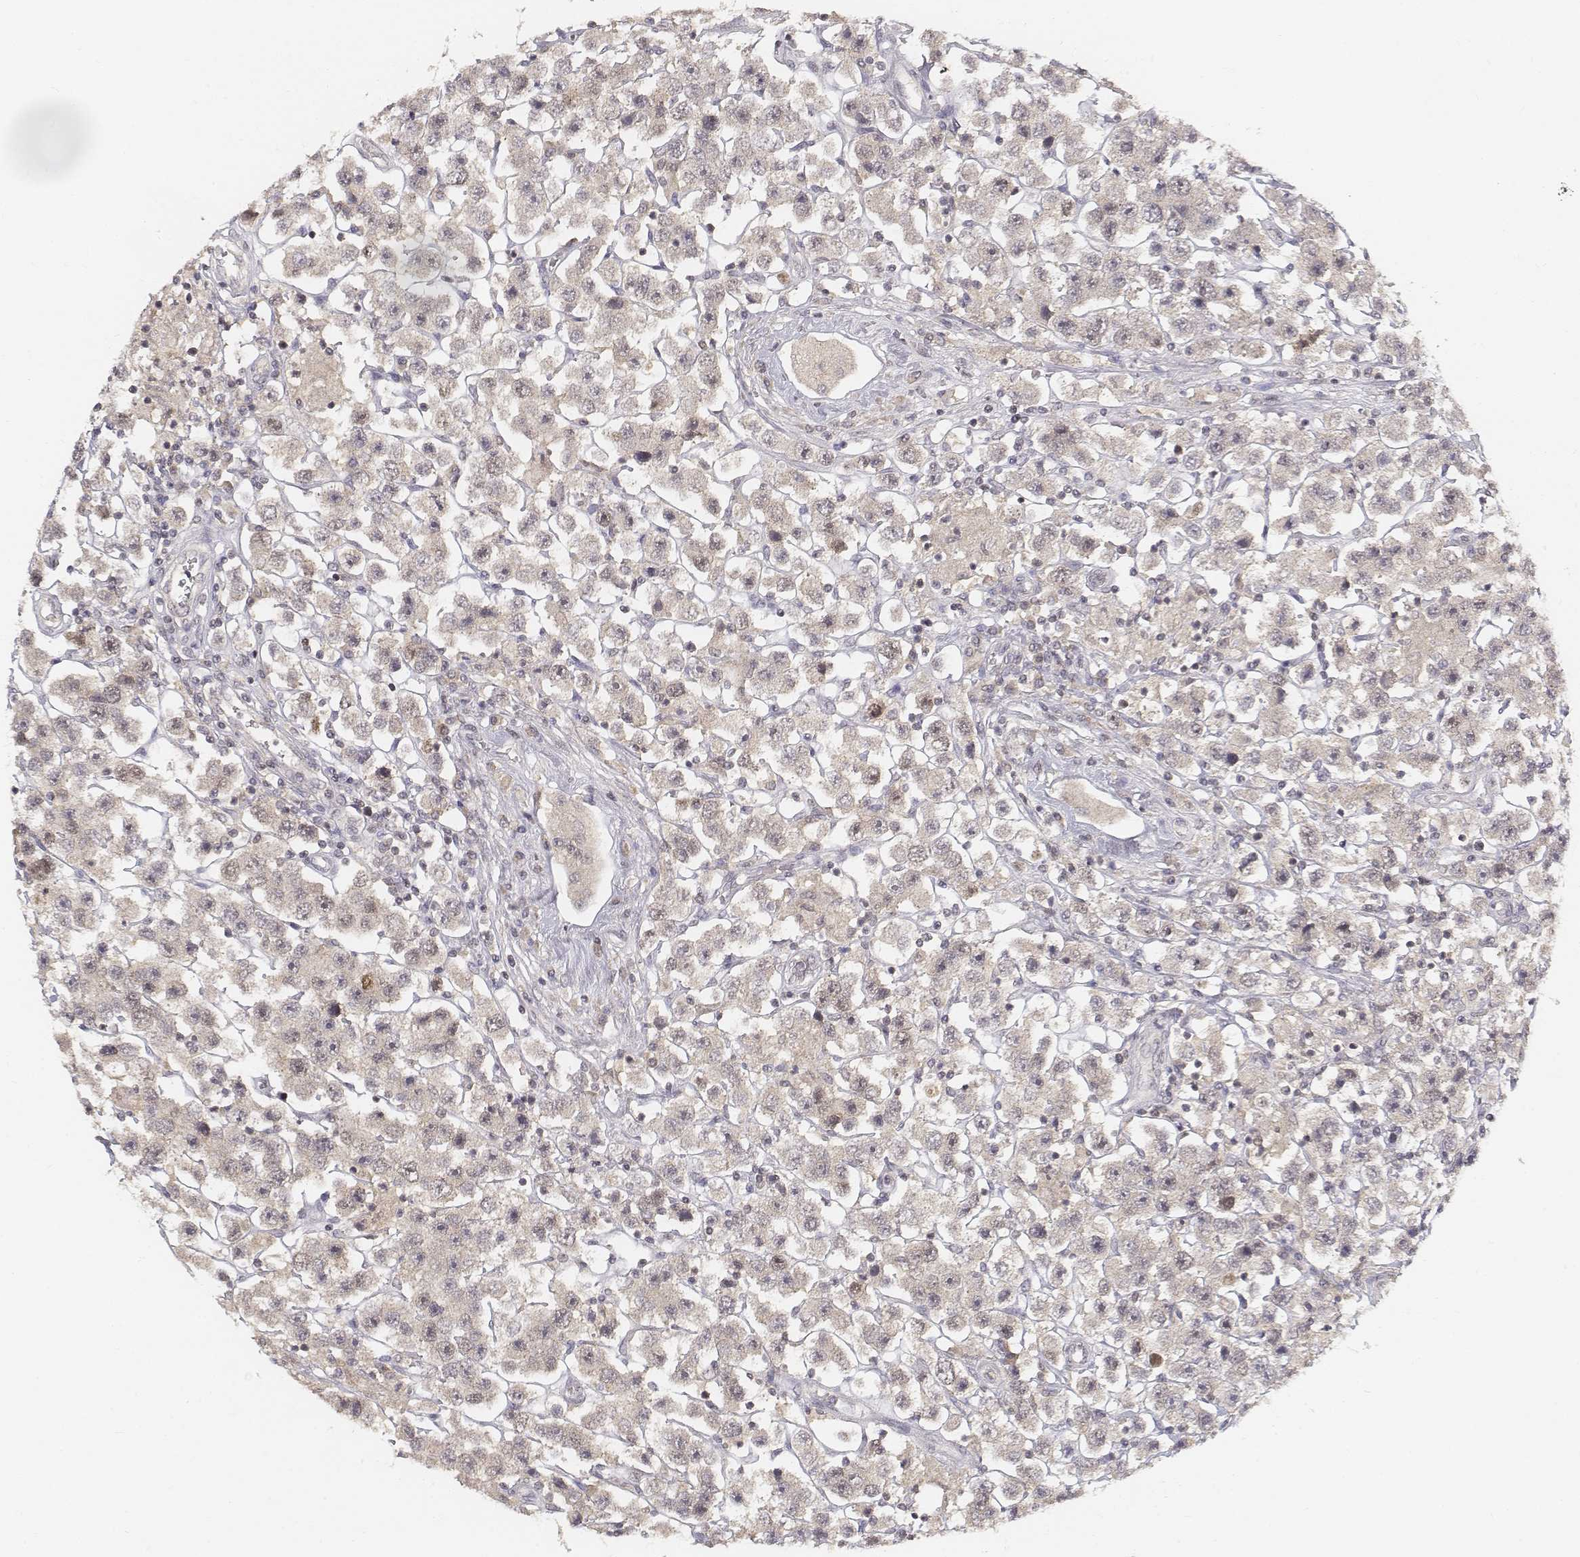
{"staining": {"intensity": "weak", "quantity": "<25%", "location": "nuclear"}, "tissue": "testis cancer", "cell_type": "Tumor cells", "image_type": "cancer", "snomed": [{"axis": "morphology", "description": "Seminoma, NOS"}, {"axis": "topography", "description": "Testis"}], "caption": "Protein analysis of testis cancer exhibits no significant positivity in tumor cells. (DAB IHC with hematoxylin counter stain).", "gene": "FANCD2", "patient": {"sex": "male", "age": 45}}